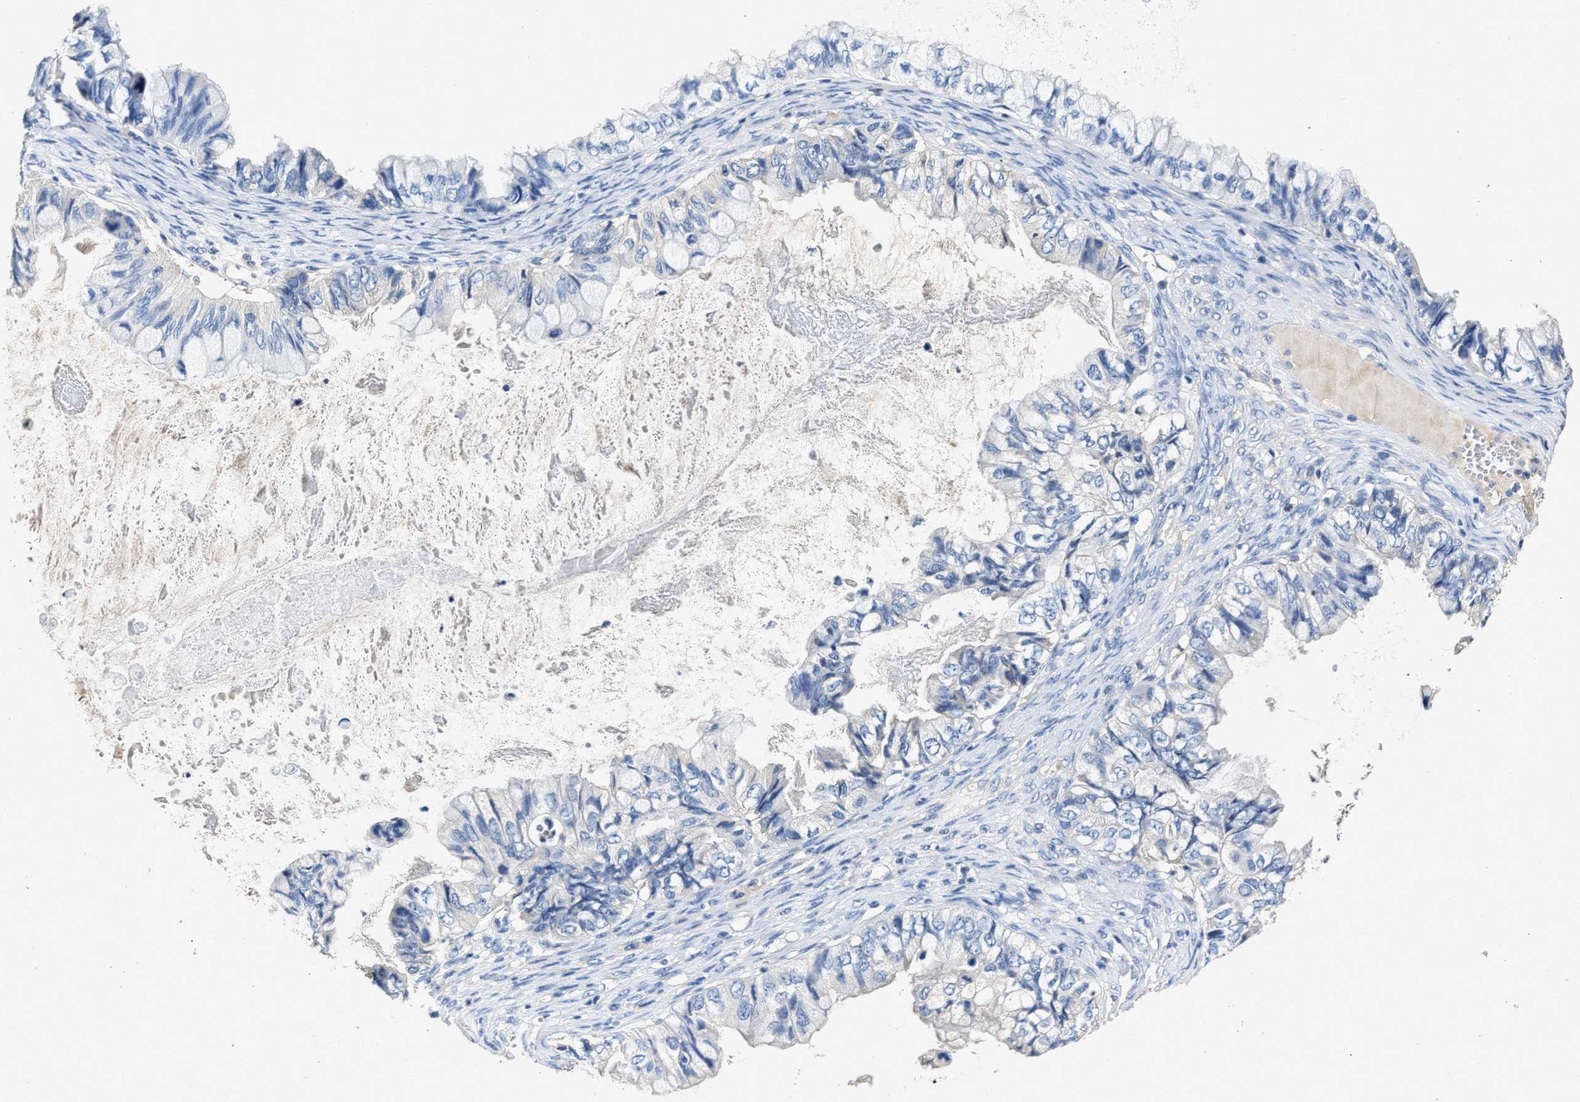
{"staining": {"intensity": "negative", "quantity": "none", "location": "none"}, "tissue": "ovarian cancer", "cell_type": "Tumor cells", "image_type": "cancer", "snomed": [{"axis": "morphology", "description": "Cystadenocarcinoma, mucinous, NOS"}, {"axis": "topography", "description": "Ovary"}], "caption": "A high-resolution histopathology image shows immunohistochemistry (IHC) staining of mucinous cystadenocarcinoma (ovarian), which exhibits no significant staining in tumor cells.", "gene": "SLCO2B1", "patient": {"sex": "female", "age": 80}}